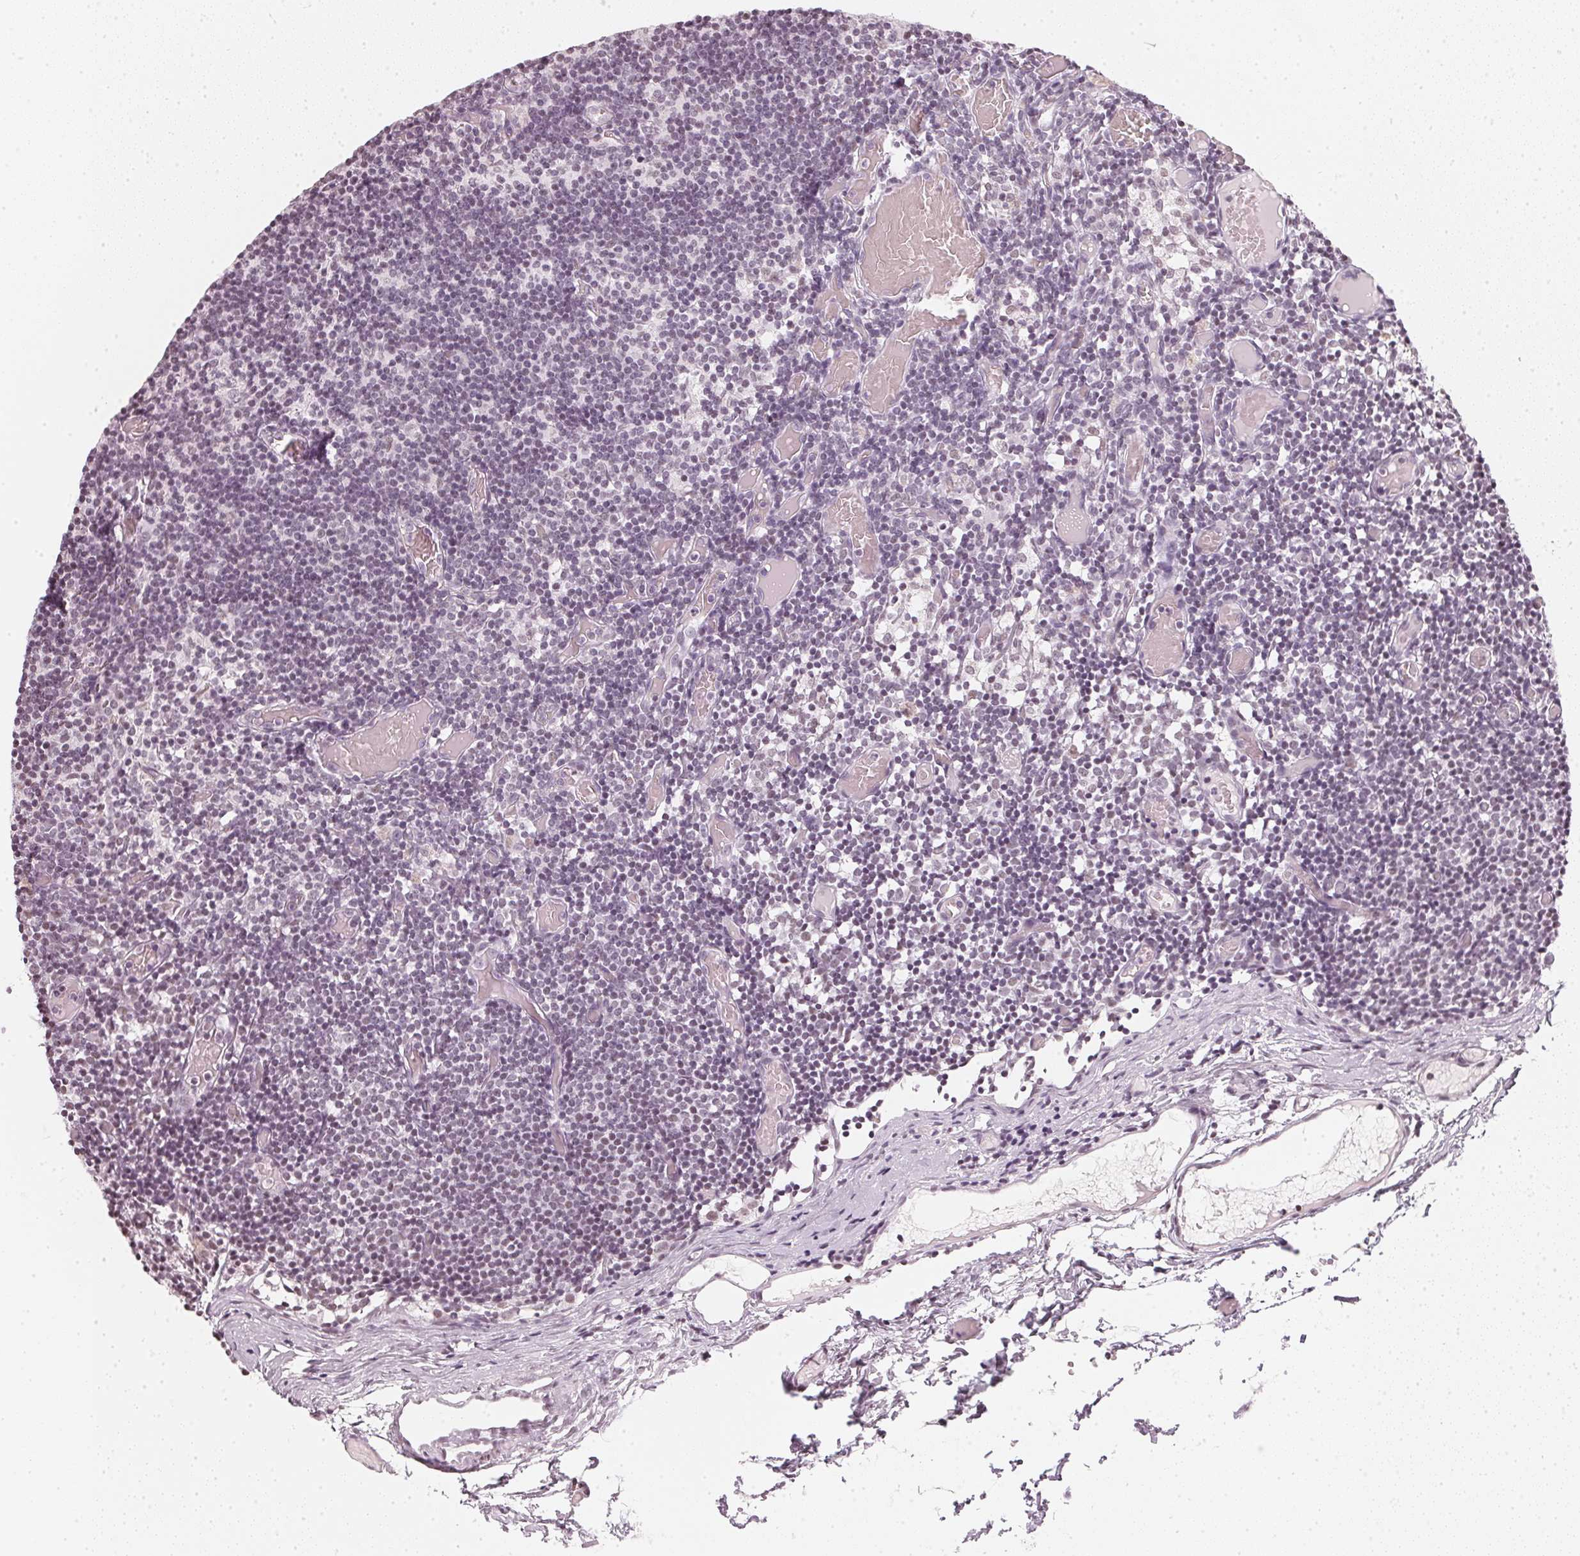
{"staining": {"intensity": "negative", "quantity": "none", "location": "none"}, "tissue": "lymph node", "cell_type": "Germinal center cells", "image_type": "normal", "snomed": [{"axis": "morphology", "description": "Normal tissue, NOS"}, {"axis": "topography", "description": "Lymph node"}], "caption": "High power microscopy micrograph of an immunohistochemistry (IHC) image of benign lymph node, revealing no significant expression in germinal center cells. (DAB immunohistochemistry, high magnification).", "gene": "DNAJC6", "patient": {"sex": "female", "age": 41}}